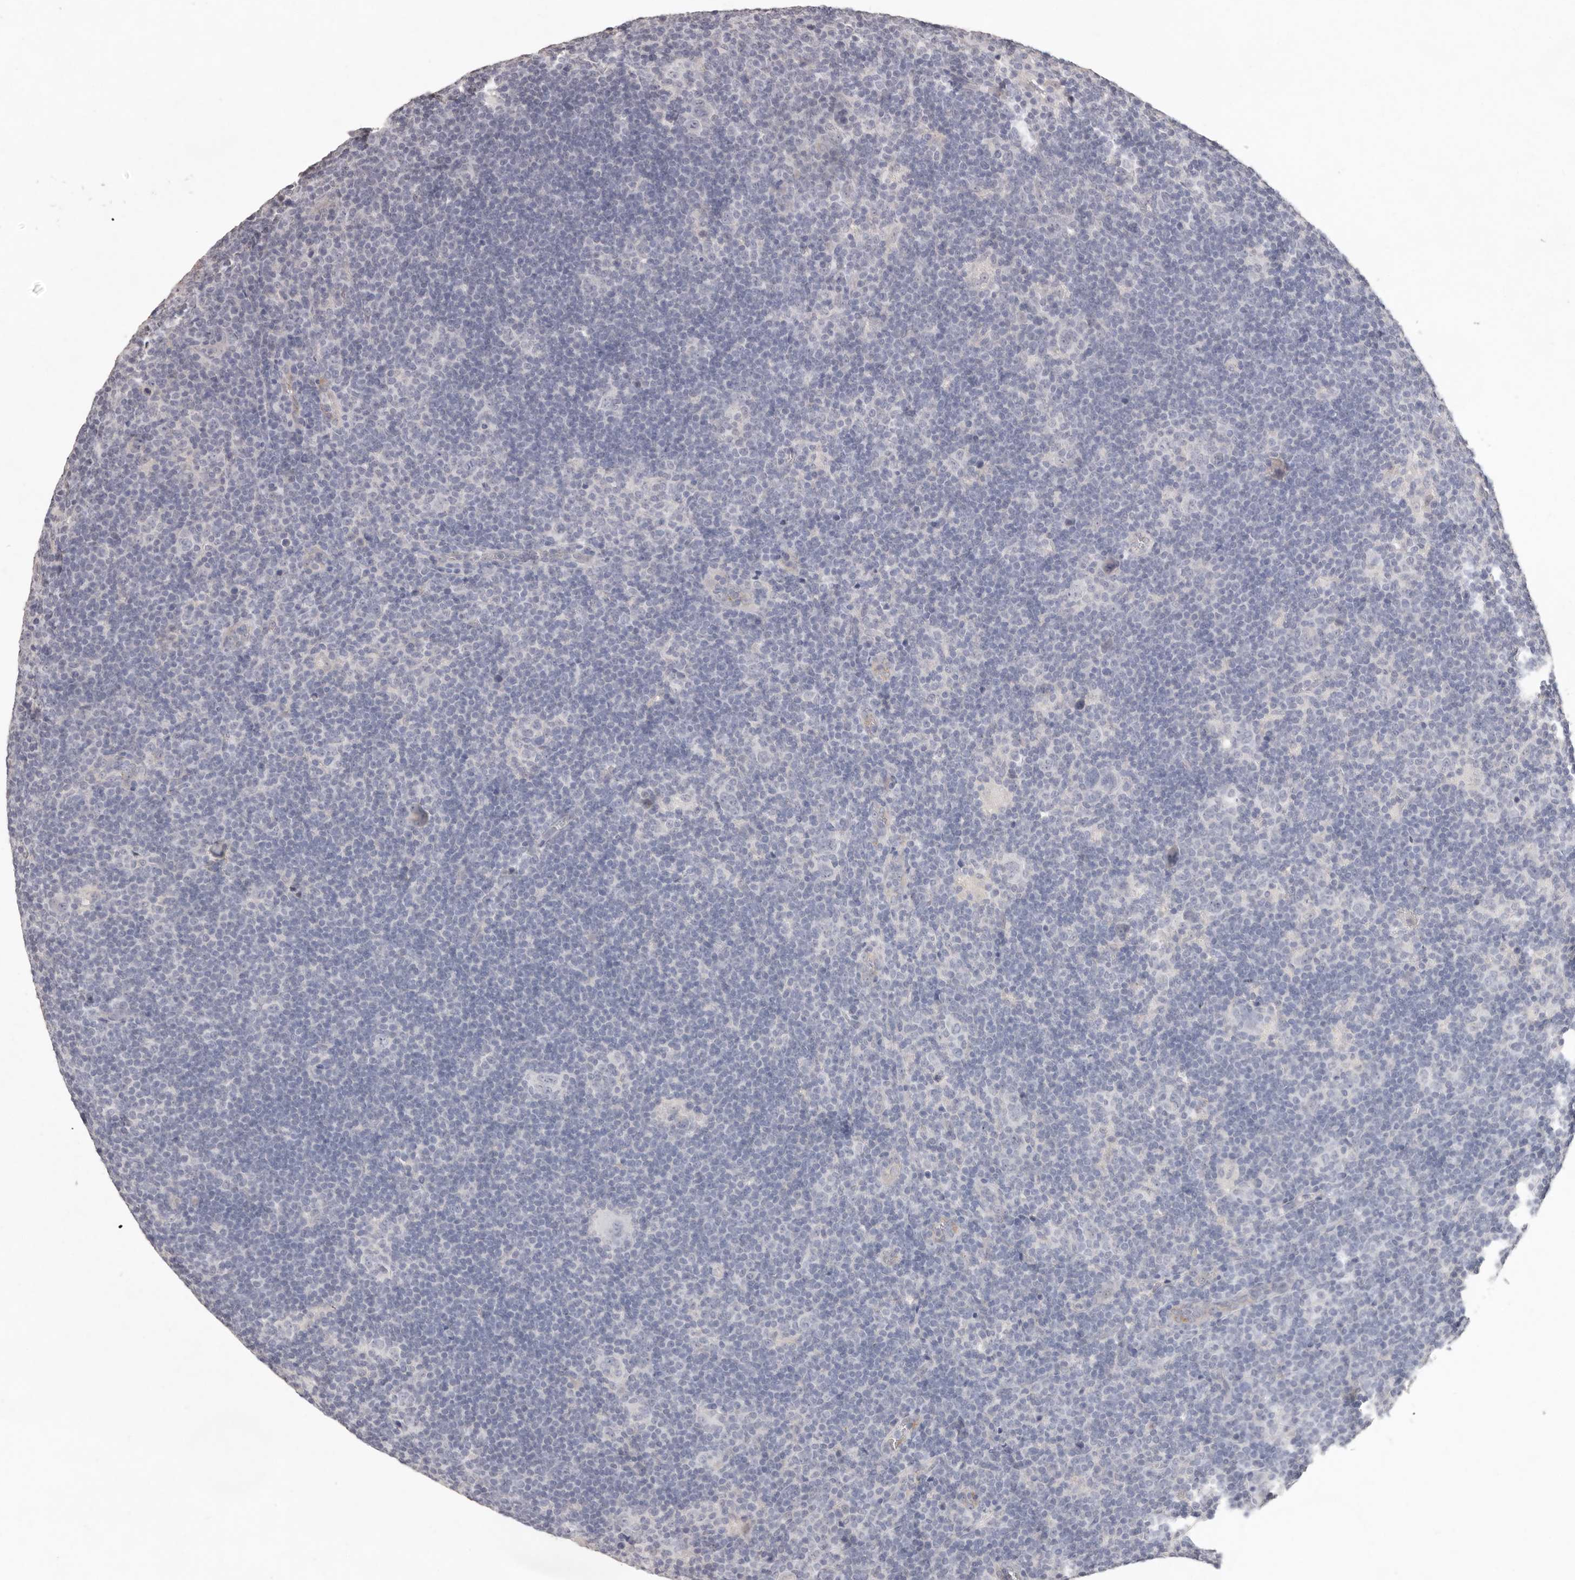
{"staining": {"intensity": "negative", "quantity": "none", "location": "none"}, "tissue": "lymphoma", "cell_type": "Tumor cells", "image_type": "cancer", "snomed": [{"axis": "morphology", "description": "Hodgkin's disease, NOS"}, {"axis": "topography", "description": "Lymph node"}], "caption": "Tumor cells show no significant staining in Hodgkin's disease.", "gene": "ZYG11B", "patient": {"sex": "female", "age": 57}}